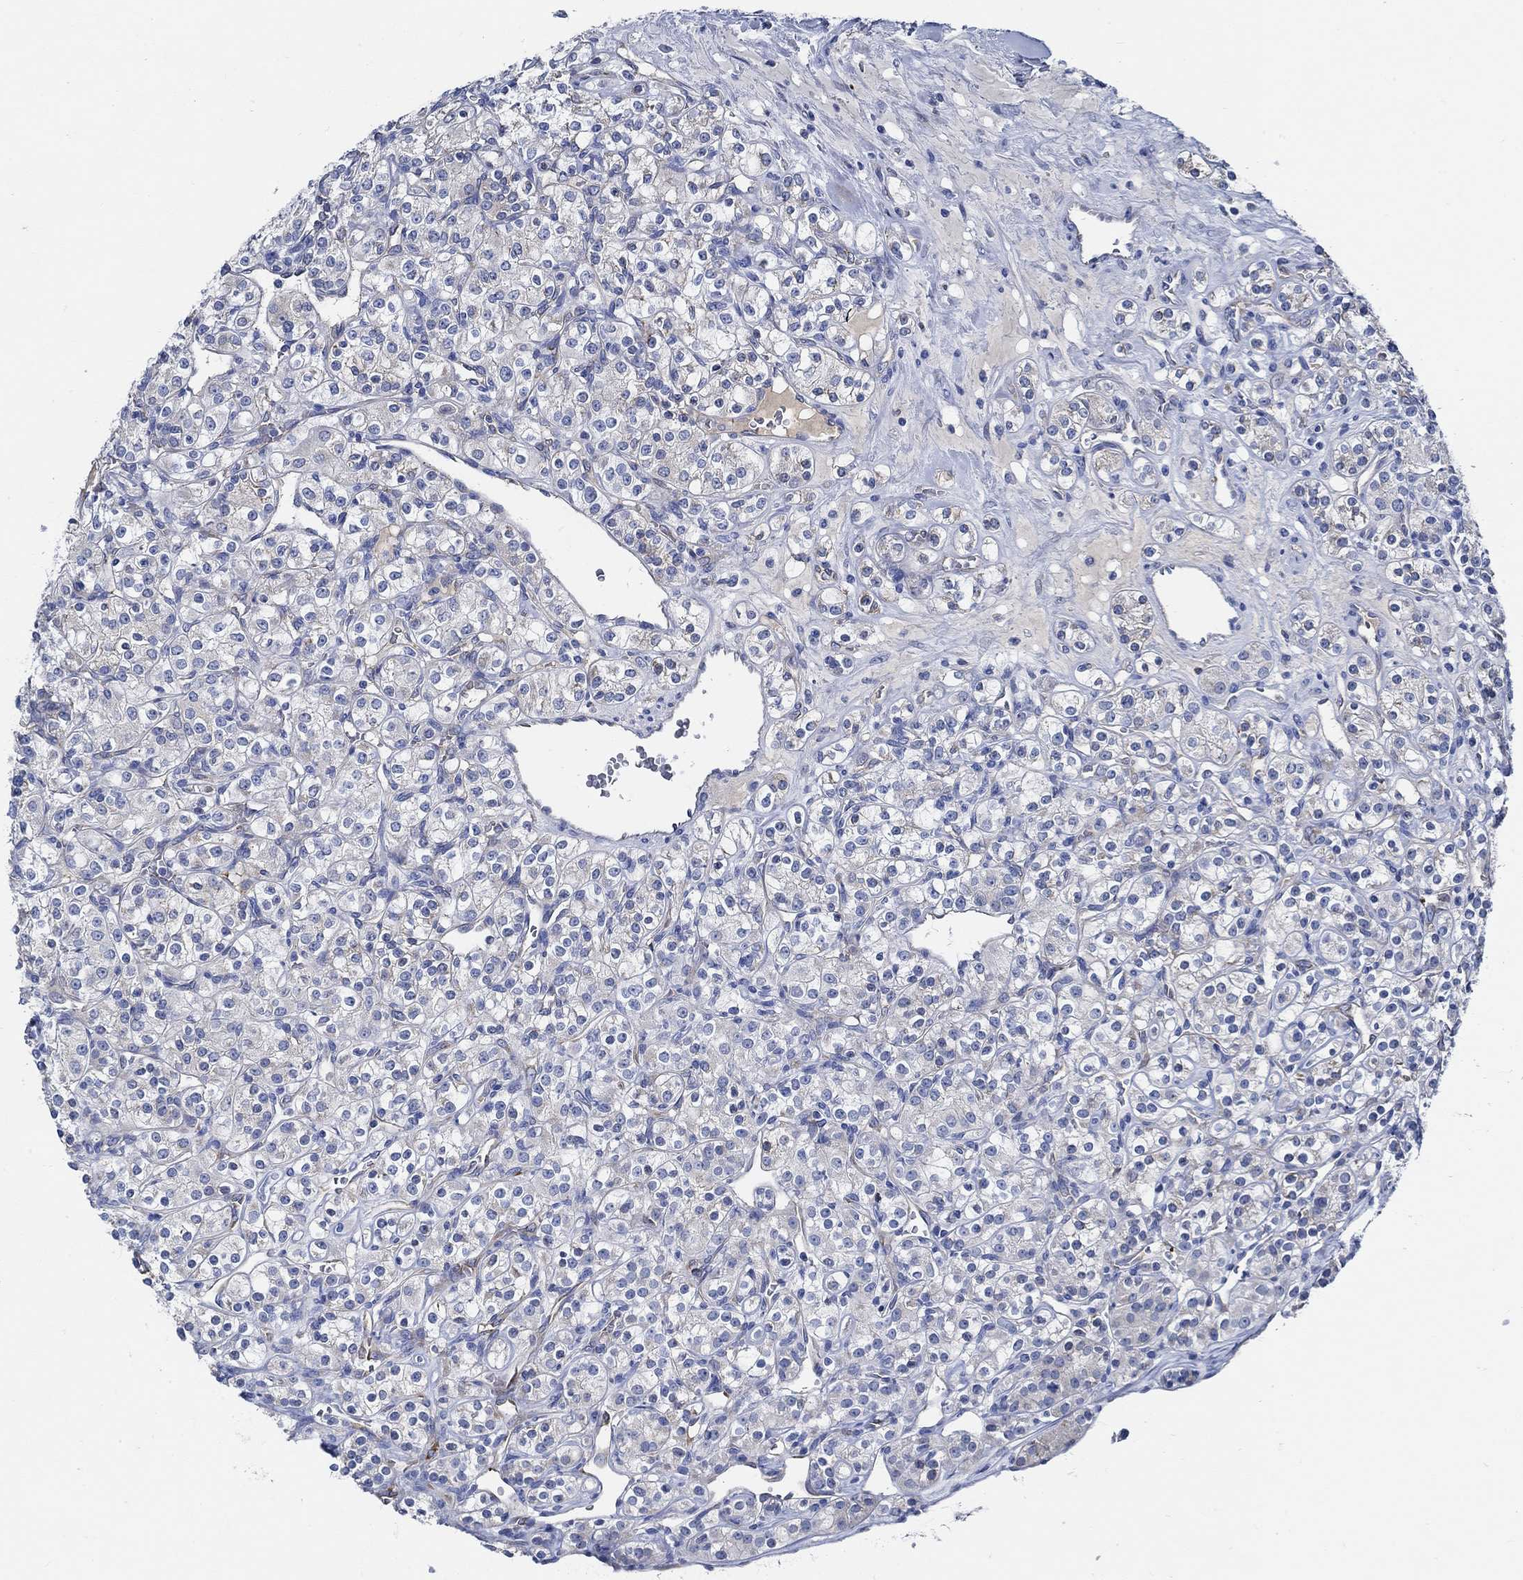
{"staining": {"intensity": "negative", "quantity": "none", "location": "none"}, "tissue": "renal cancer", "cell_type": "Tumor cells", "image_type": "cancer", "snomed": [{"axis": "morphology", "description": "Adenocarcinoma, NOS"}, {"axis": "topography", "description": "Kidney"}], "caption": "A histopathology image of human renal cancer is negative for staining in tumor cells.", "gene": "HECW2", "patient": {"sex": "male", "age": 77}}